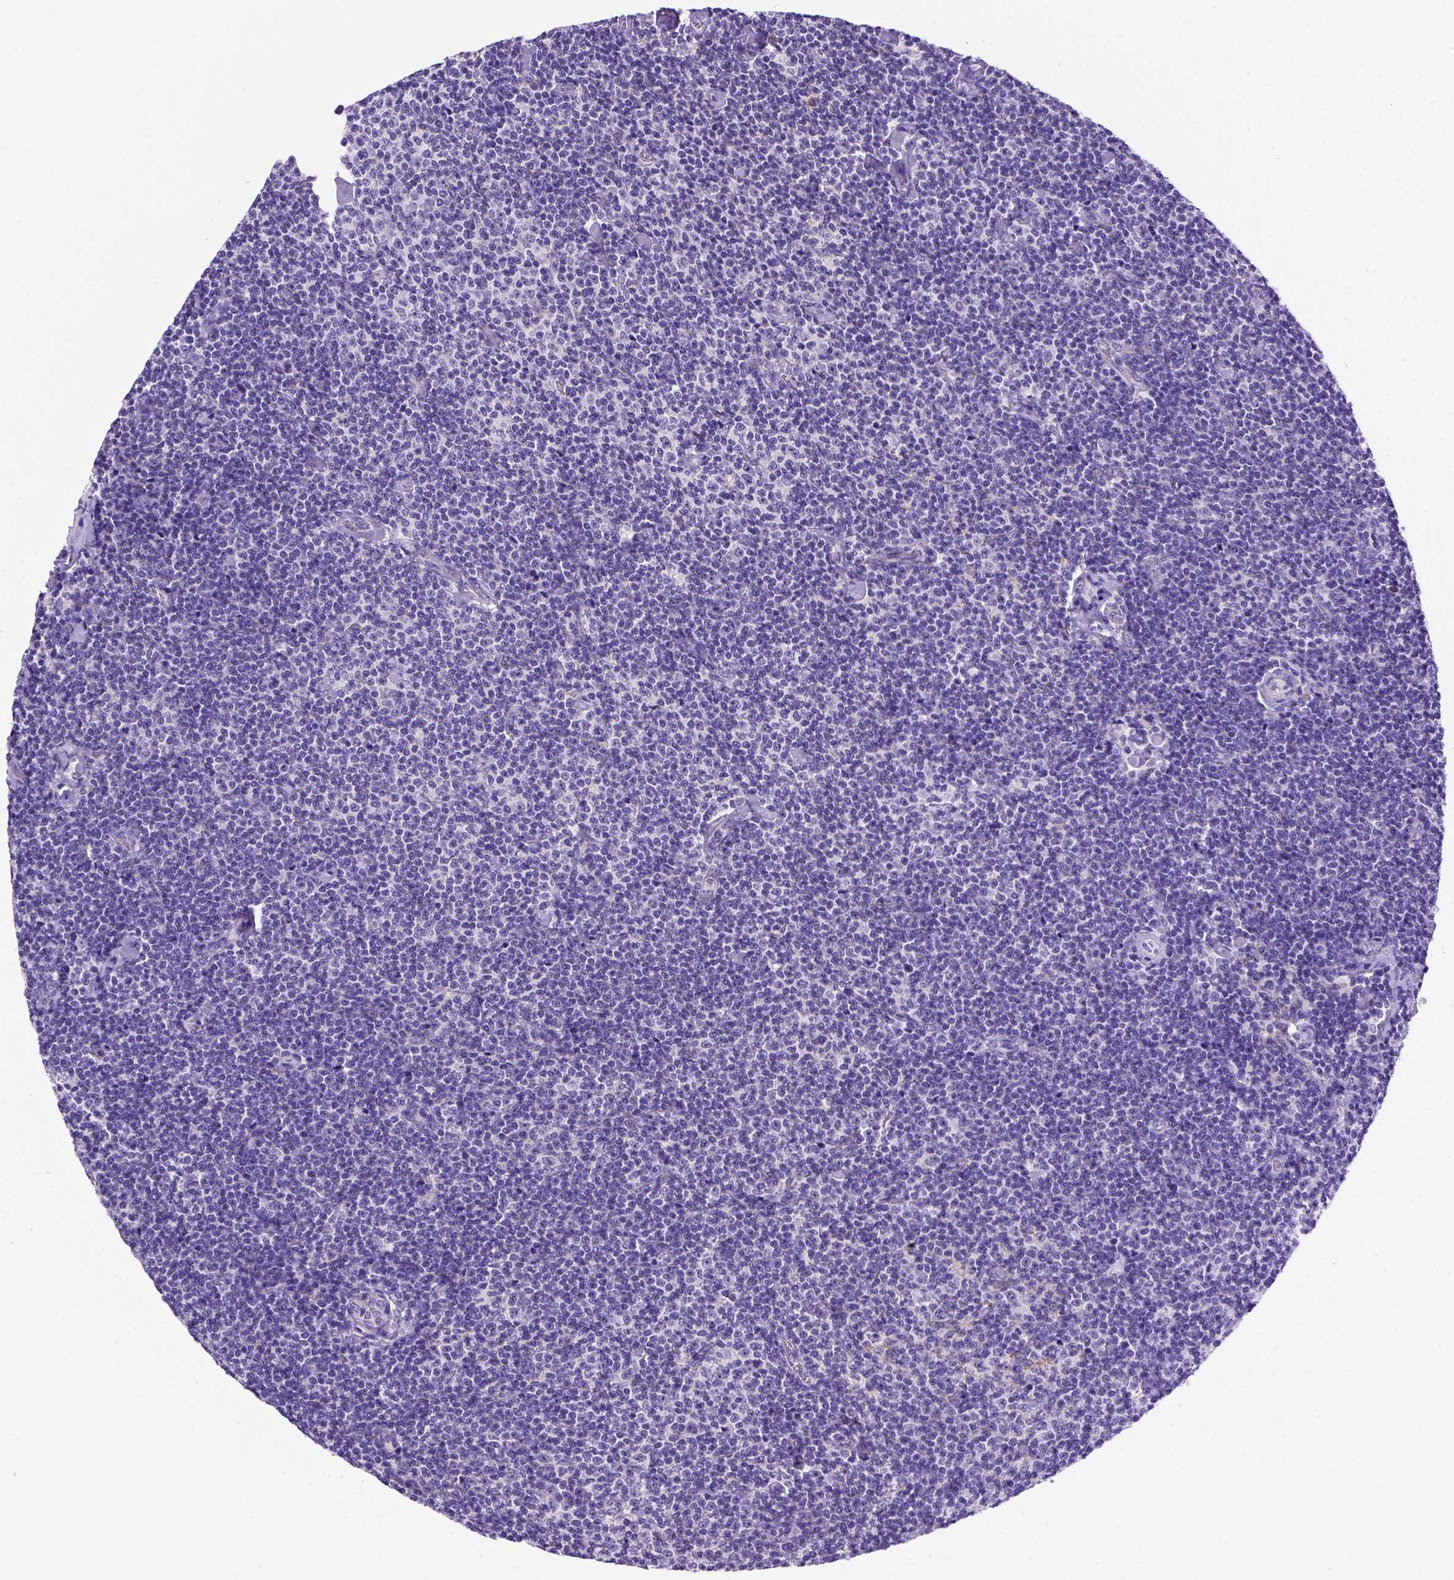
{"staining": {"intensity": "negative", "quantity": "none", "location": "none"}, "tissue": "lymphoma", "cell_type": "Tumor cells", "image_type": "cancer", "snomed": [{"axis": "morphology", "description": "Malignant lymphoma, non-Hodgkin's type, Low grade"}, {"axis": "topography", "description": "Lymph node"}], "caption": "This is an IHC histopathology image of lymphoma. There is no positivity in tumor cells.", "gene": "FAM81B", "patient": {"sex": "male", "age": 81}}